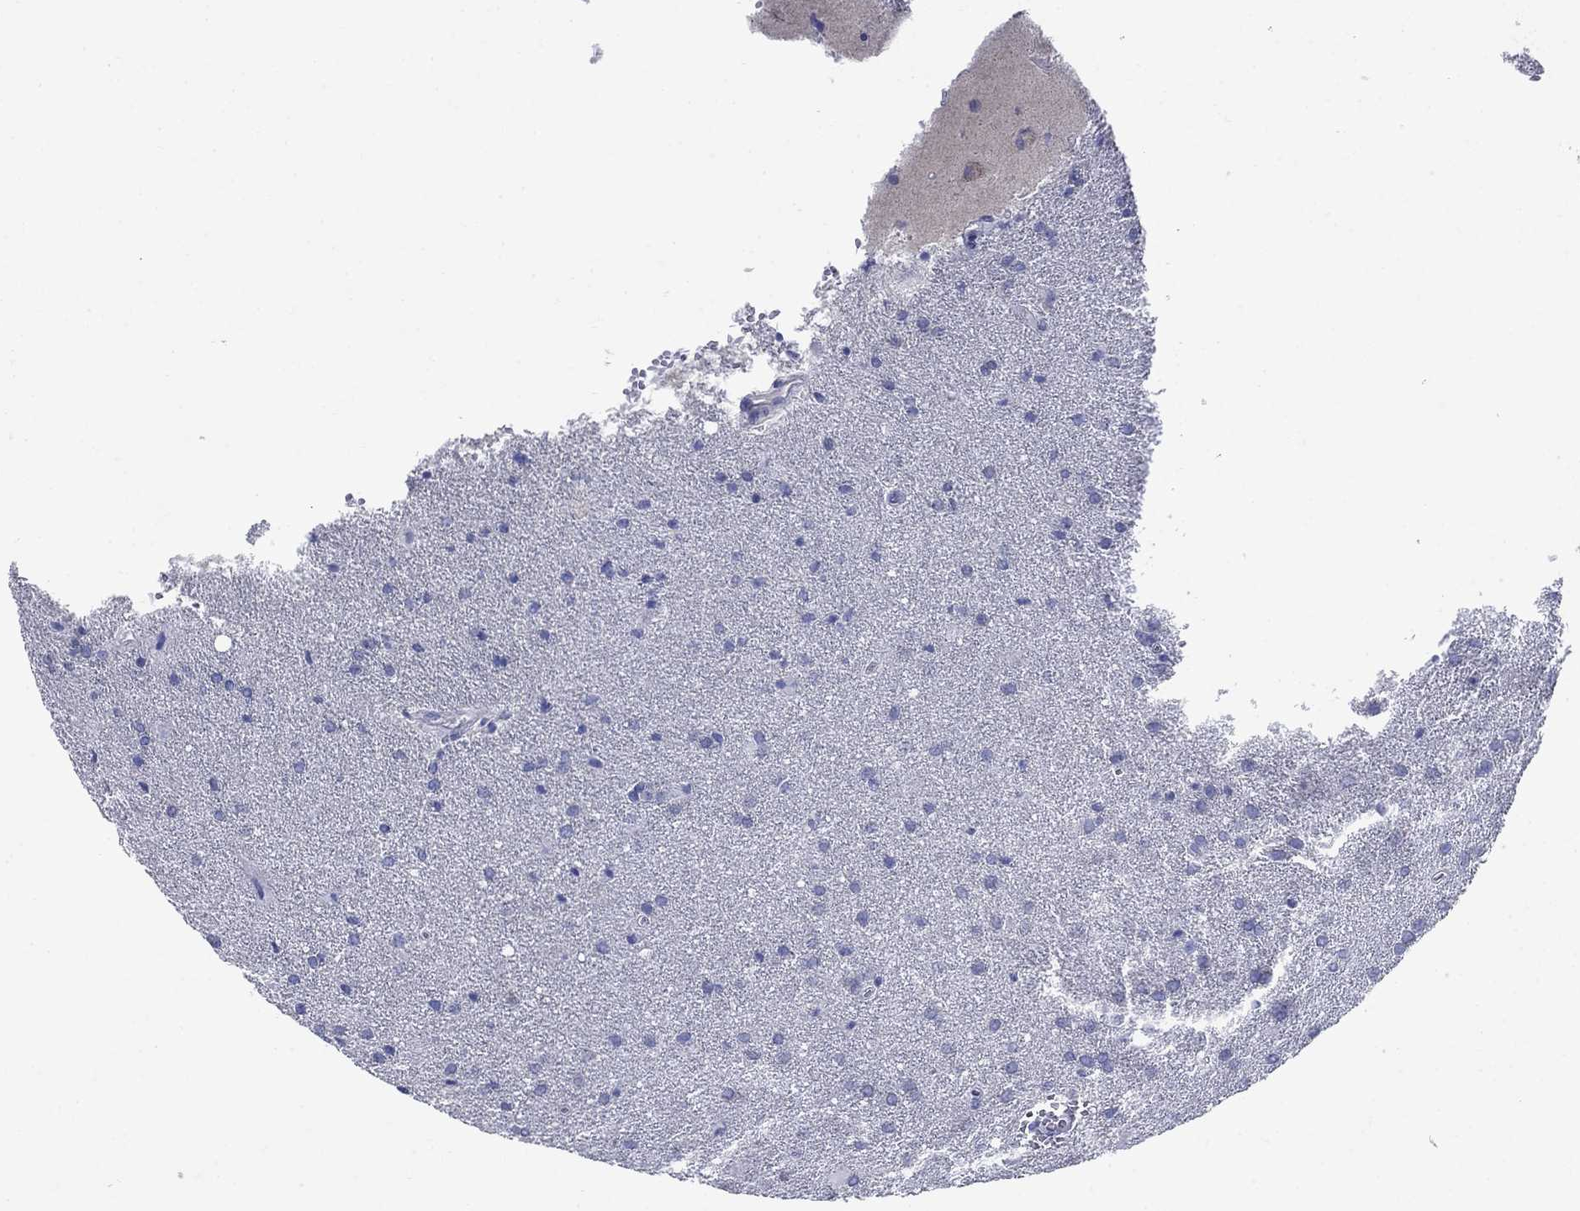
{"staining": {"intensity": "negative", "quantity": "none", "location": "none"}, "tissue": "glioma", "cell_type": "Tumor cells", "image_type": "cancer", "snomed": [{"axis": "morphology", "description": "Glioma, malignant, Low grade"}, {"axis": "topography", "description": "Brain"}], "caption": "Malignant glioma (low-grade) was stained to show a protein in brown. There is no significant staining in tumor cells. (DAB (3,3'-diaminobenzidine) IHC, high magnification).", "gene": "SULT2B1", "patient": {"sex": "male", "age": 58}}